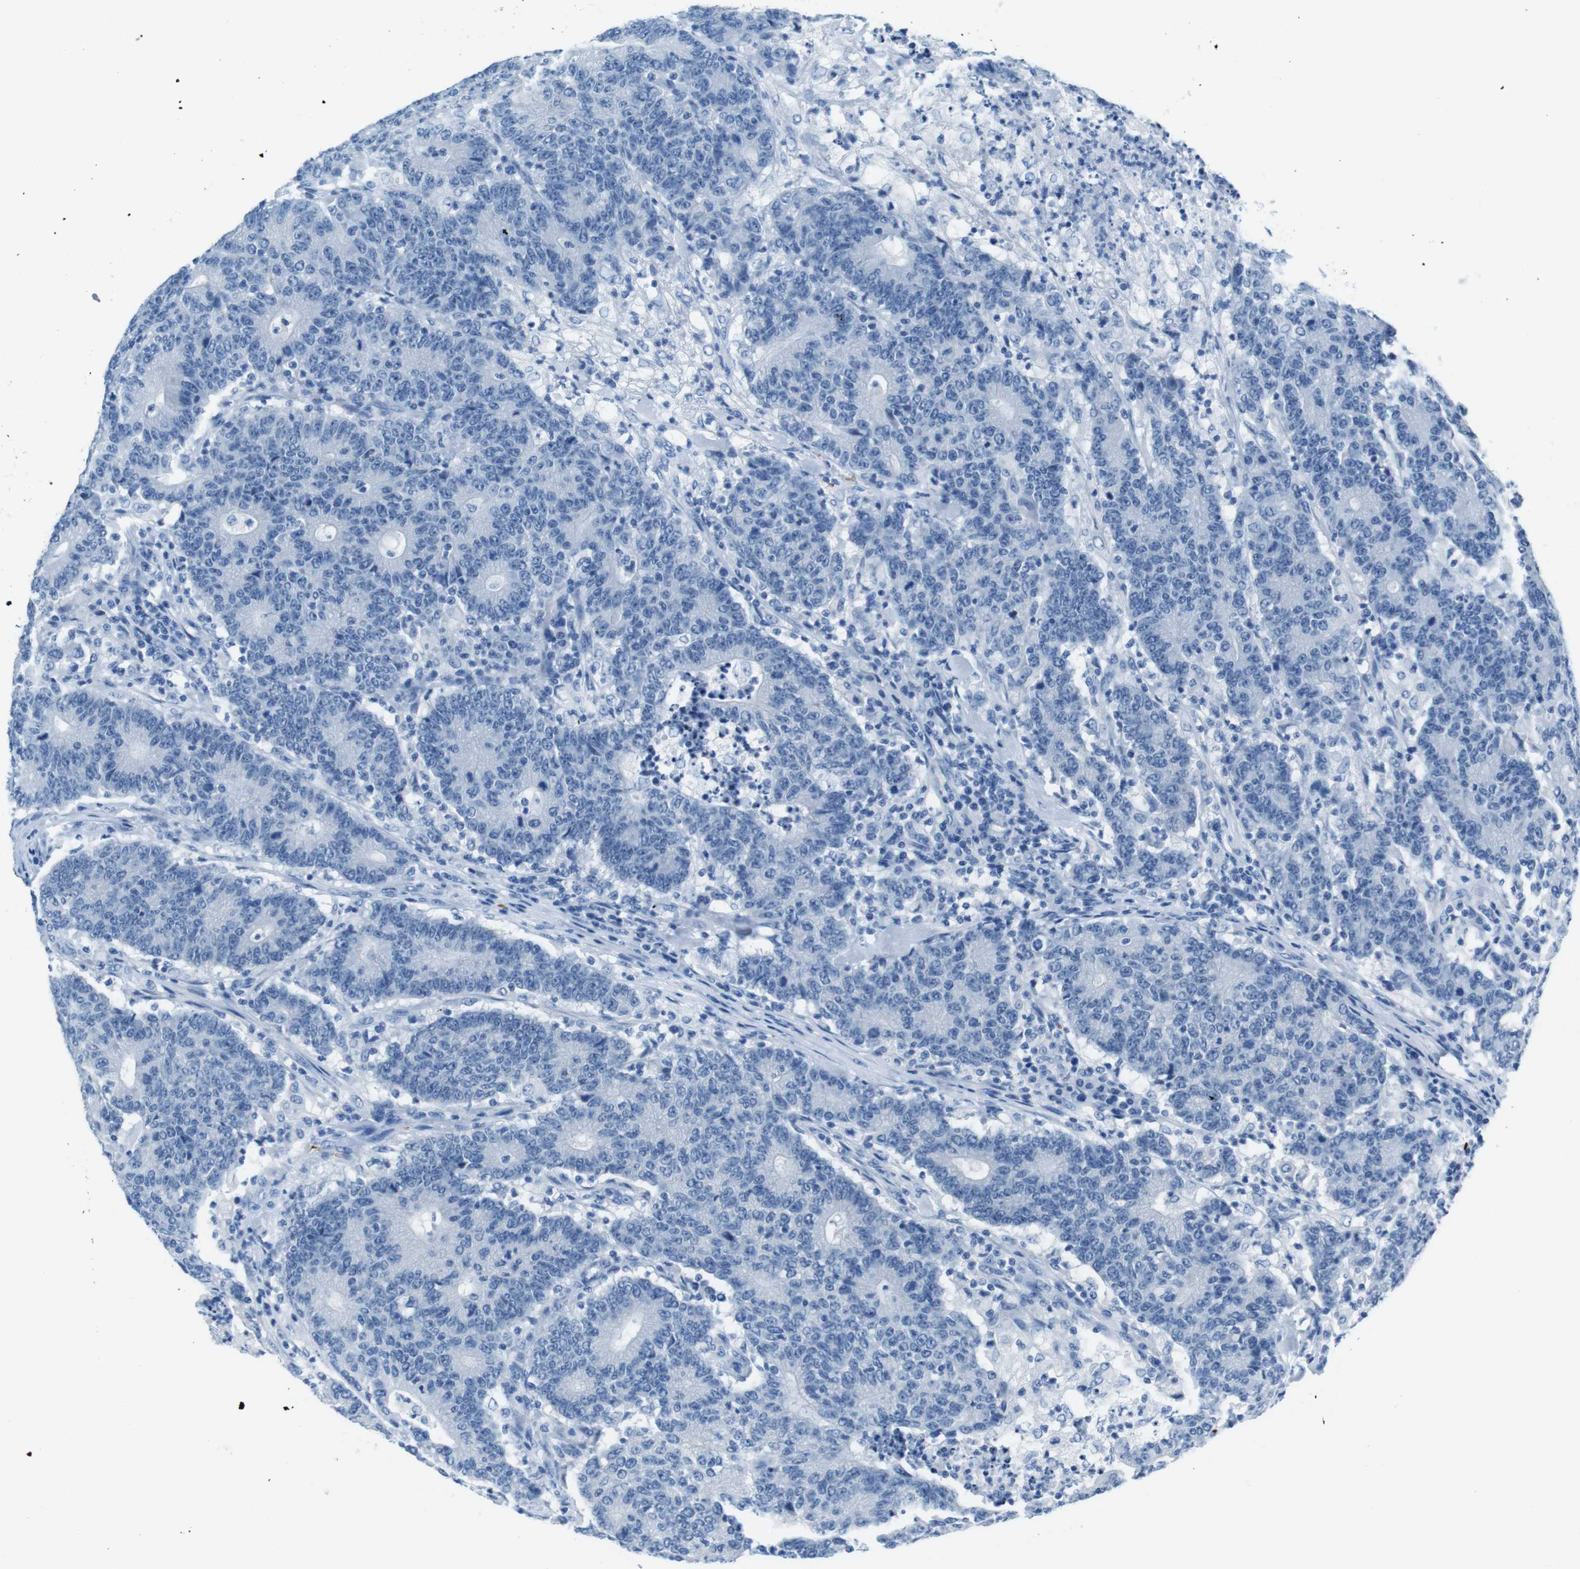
{"staining": {"intensity": "negative", "quantity": "none", "location": "none"}, "tissue": "colorectal cancer", "cell_type": "Tumor cells", "image_type": "cancer", "snomed": [{"axis": "morphology", "description": "Normal tissue, NOS"}, {"axis": "morphology", "description": "Adenocarcinoma, NOS"}, {"axis": "topography", "description": "Colon"}], "caption": "The immunohistochemistry (IHC) micrograph has no significant positivity in tumor cells of adenocarcinoma (colorectal) tissue. (Stains: DAB IHC with hematoxylin counter stain, Microscopy: brightfield microscopy at high magnification).", "gene": "TFAP2C", "patient": {"sex": "female", "age": 75}}